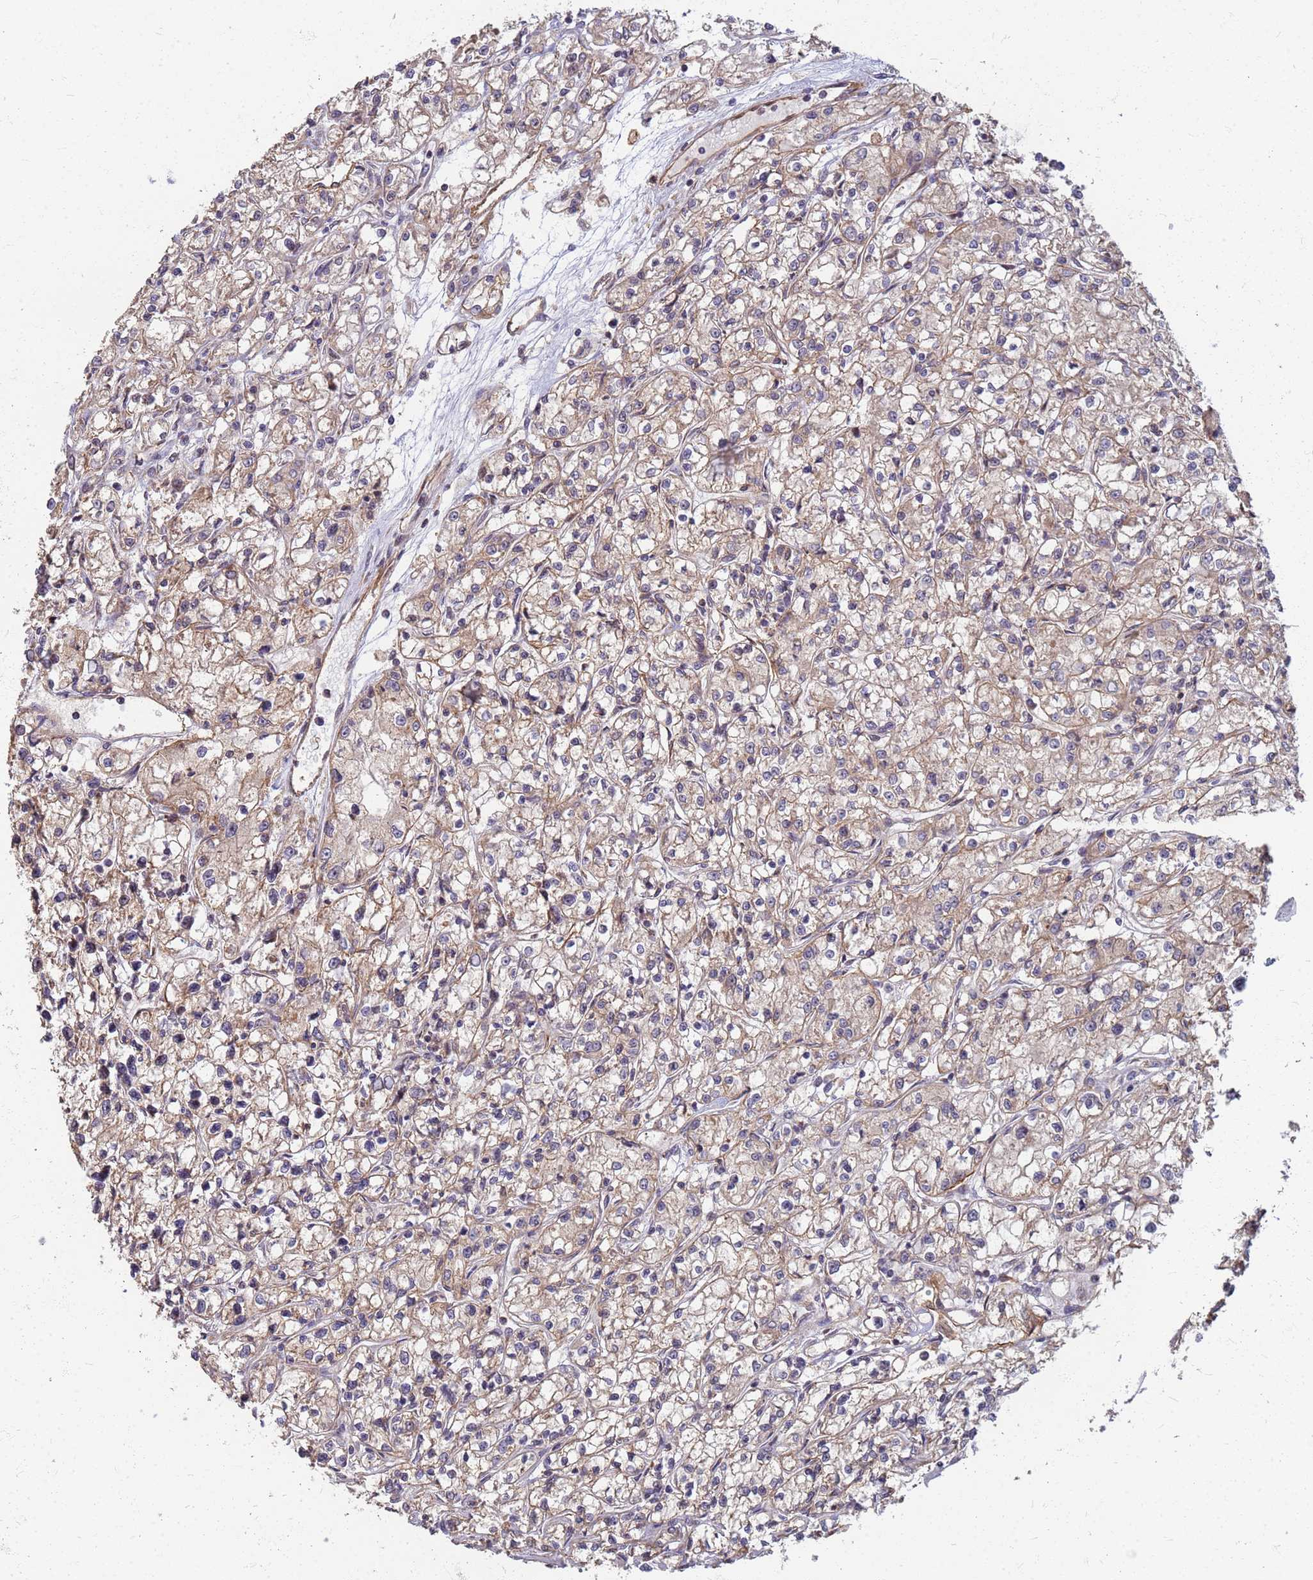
{"staining": {"intensity": "weak", "quantity": ">75%", "location": "cytoplasmic/membranous"}, "tissue": "renal cancer", "cell_type": "Tumor cells", "image_type": "cancer", "snomed": [{"axis": "morphology", "description": "Adenocarcinoma, NOS"}, {"axis": "topography", "description": "Kidney"}], "caption": "Tumor cells exhibit weak cytoplasmic/membranous positivity in about >75% of cells in renal cancer.", "gene": "ITGB4", "patient": {"sex": "female", "age": 59}}